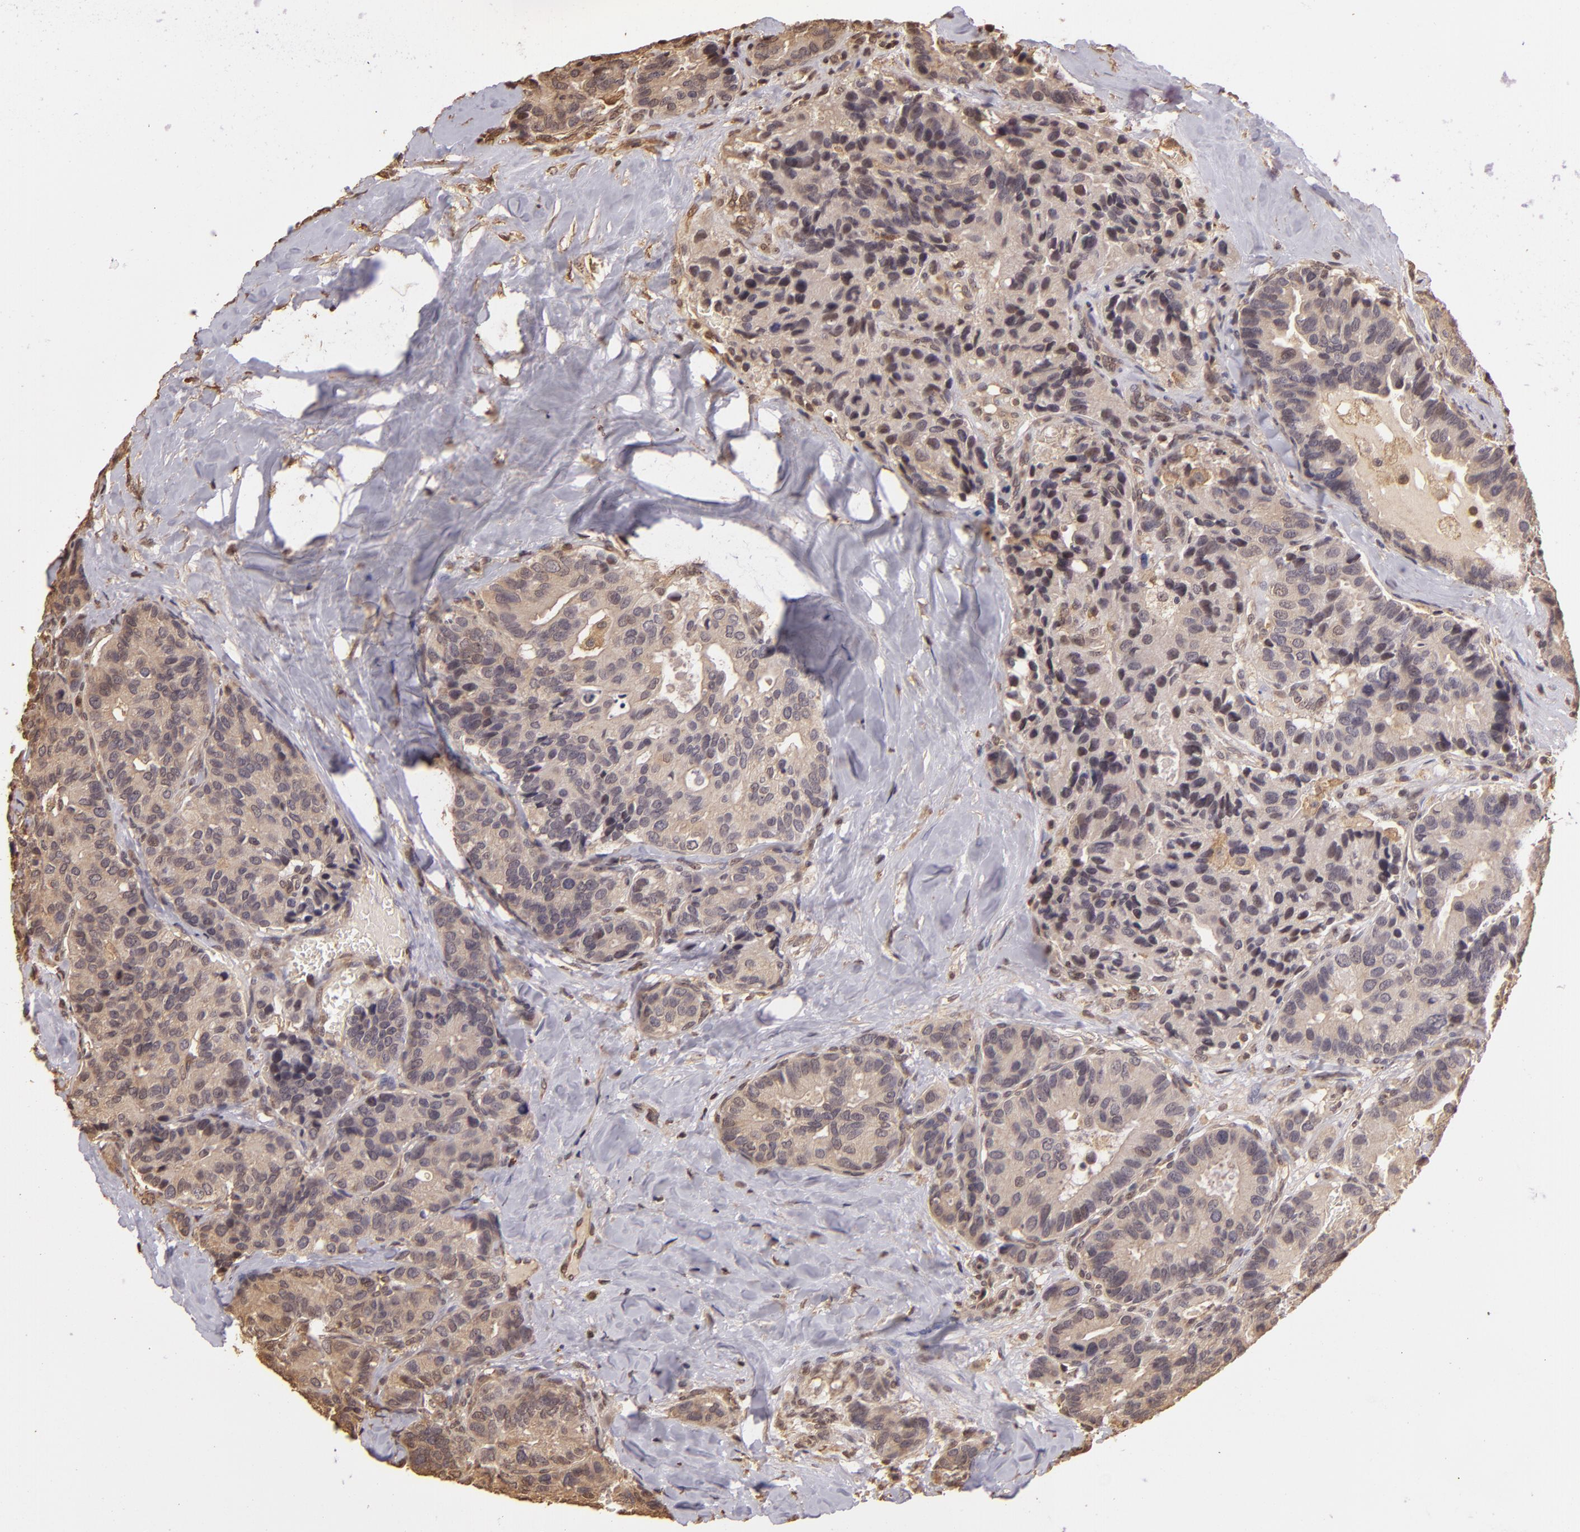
{"staining": {"intensity": "weak", "quantity": ">75%", "location": "cytoplasmic/membranous"}, "tissue": "breast cancer", "cell_type": "Tumor cells", "image_type": "cancer", "snomed": [{"axis": "morphology", "description": "Duct carcinoma"}, {"axis": "topography", "description": "Breast"}], "caption": "Human breast infiltrating ductal carcinoma stained with a protein marker shows weak staining in tumor cells.", "gene": "ARPC2", "patient": {"sex": "female", "age": 69}}